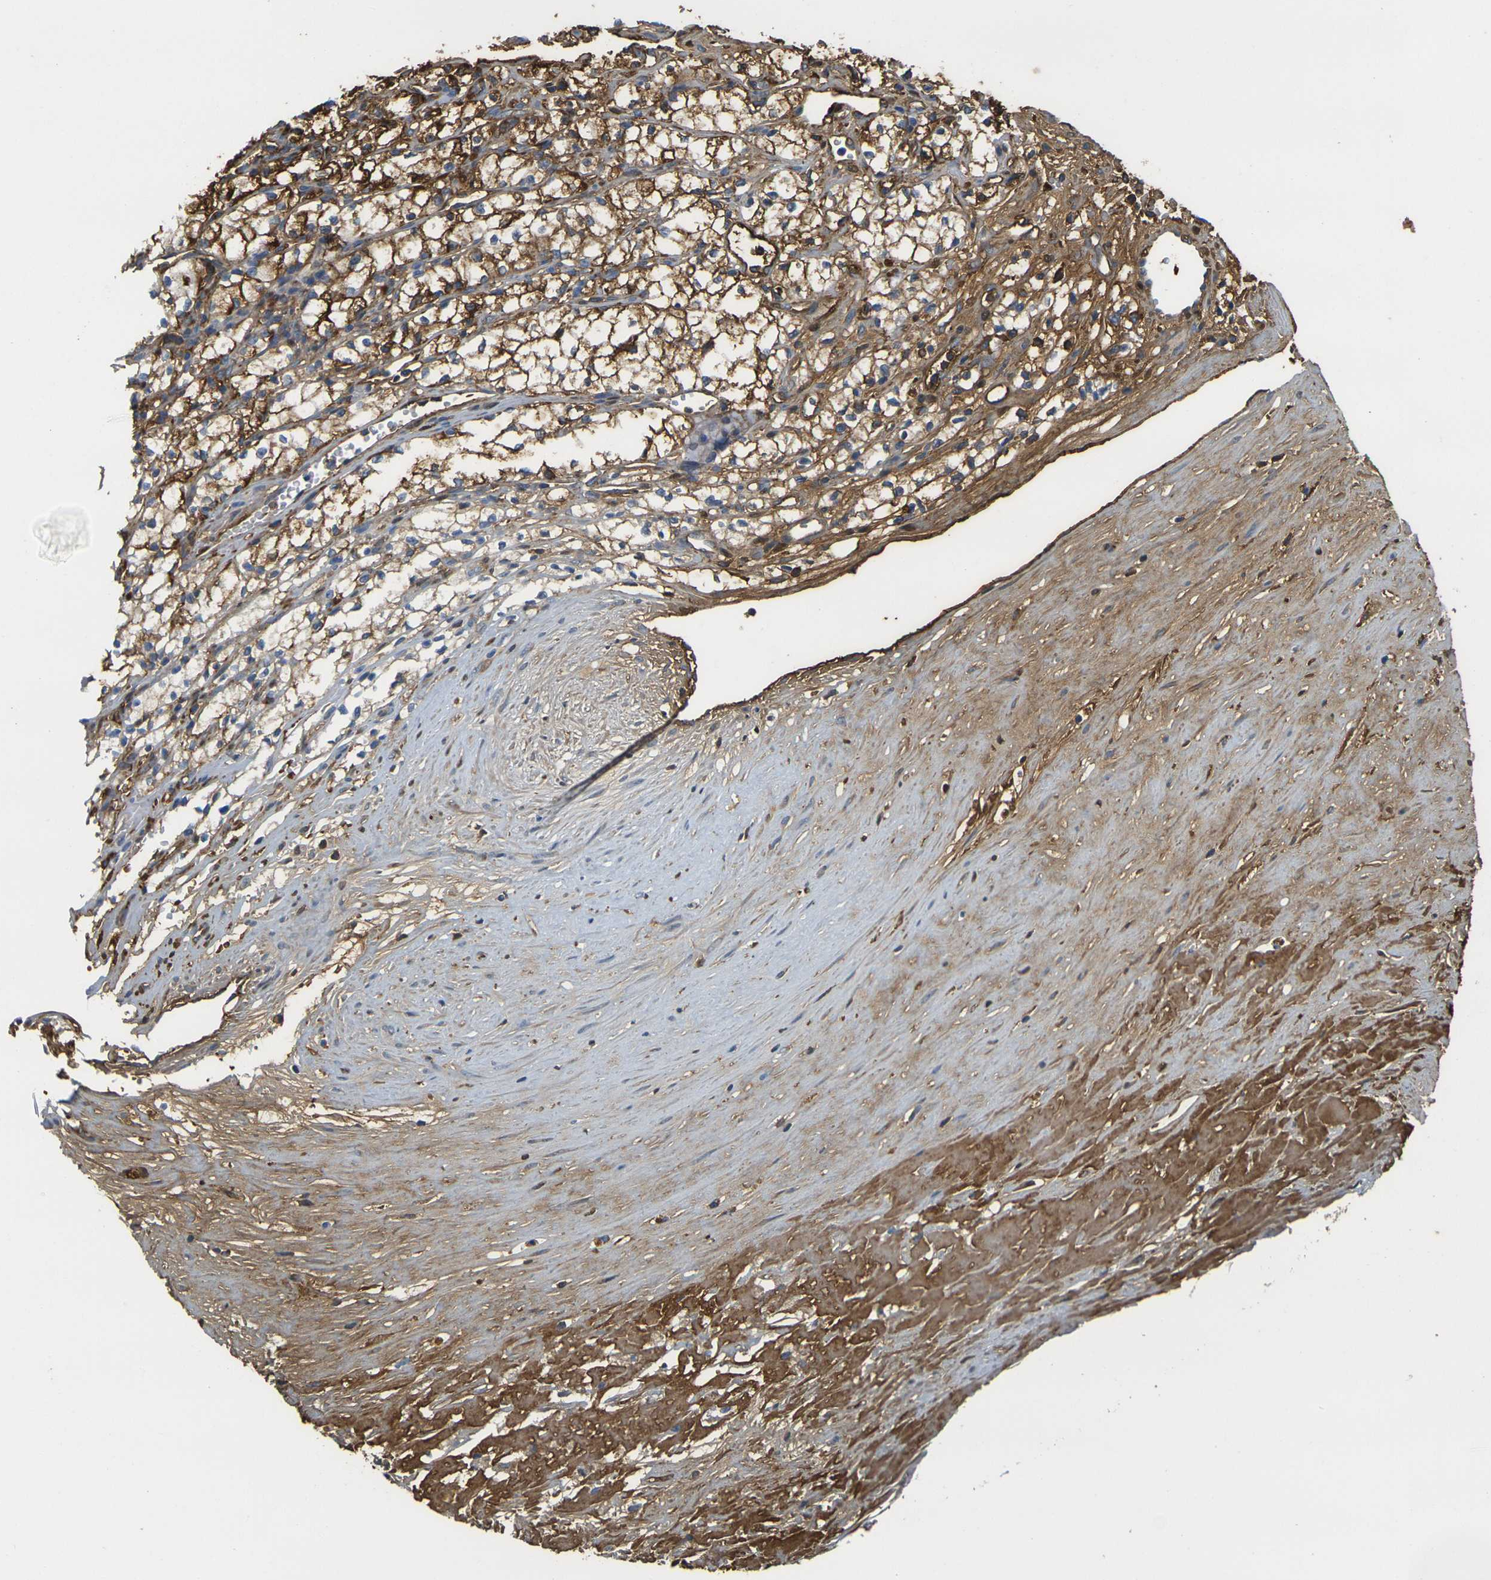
{"staining": {"intensity": "strong", "quantity": ">75%", "location": "cytoplasmic/membranous"}, "tissue": "renal cancer", "cell_type": "Tumor cells", "image_type": "cancer", "snomed": [{"axis": "morphology", "description": "Normal tissue, NOS"}, {"axis": "morphology", "description": "Adenocarcinoma, NOS"}, {"axis": "topography", "description": "Kidney"}], "caption": "Renal adenocarcinoma stained with DAB immunohistochemistry (IHC) exhibits high levels of strong cytoplasmic/membranous staining in about >75% of tumor cells.", "gene": "PLCD1", "patient": {"sex": "male", "age": 59}}